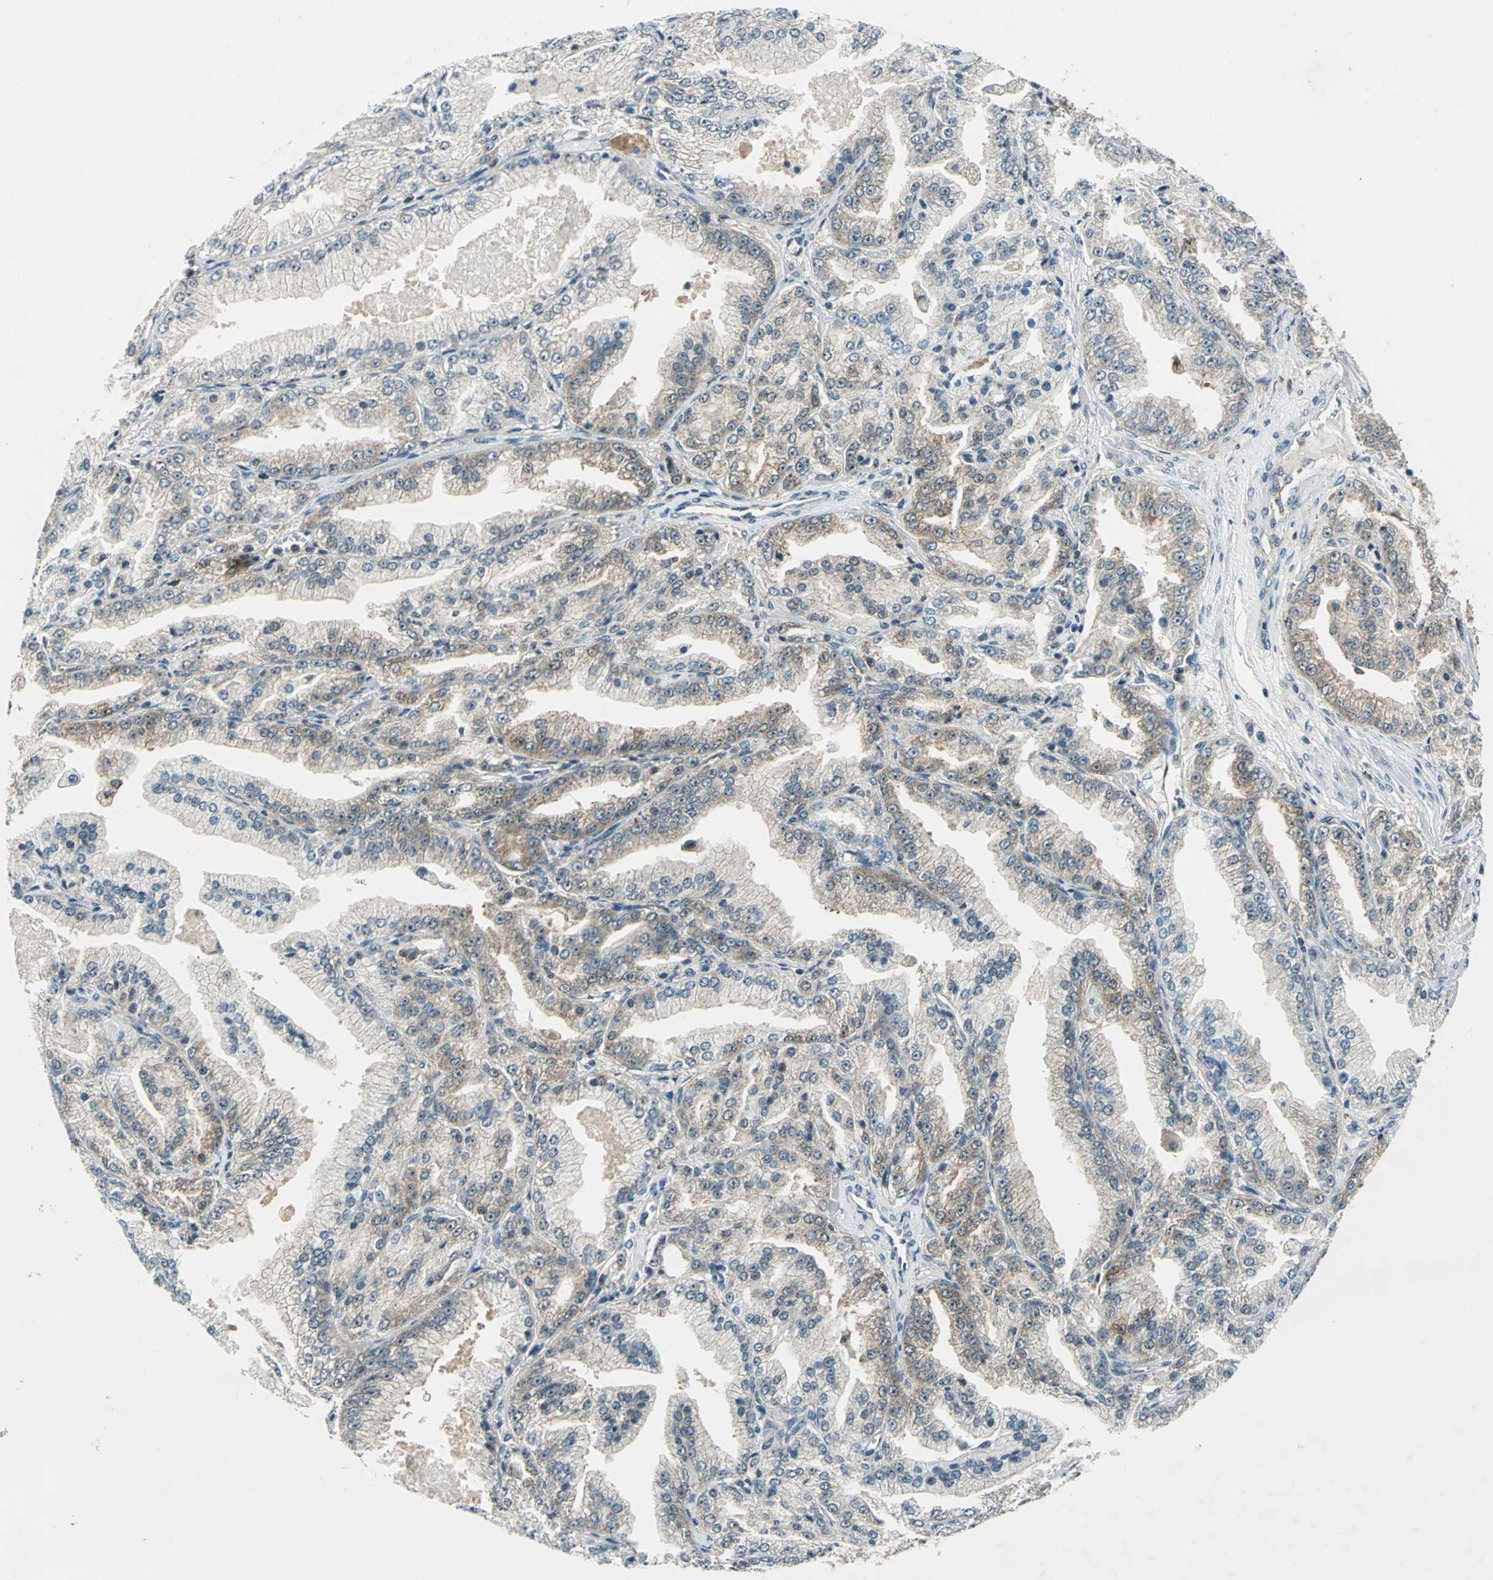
{"staining": {"intensity": "moderate", "quantity": ">75%", "location": "cytoplasmic/membranous"}, "tissue": "prostate cancer", "cell_type": "Tumor cells", "image_type": "cancer", "snomed": [{"axis": "morphology", "description": "Adenocarcinoma, High grade"}, {"axis": "topography", "description": "Prostate"}], "caption": "Immunohistochemistry (IHC) of human prostate high-grade adenocarcinoma exhibits medium levels of moderate cytoplasmic/membranous expression in about >75% of tumor cells. Using DAB (brown) and hematoxylin (blue) stains, captured at high magnification using brightfield microscopy.", "gene": "NUDT2", "patient": {"sex": "male", "age": 61}}